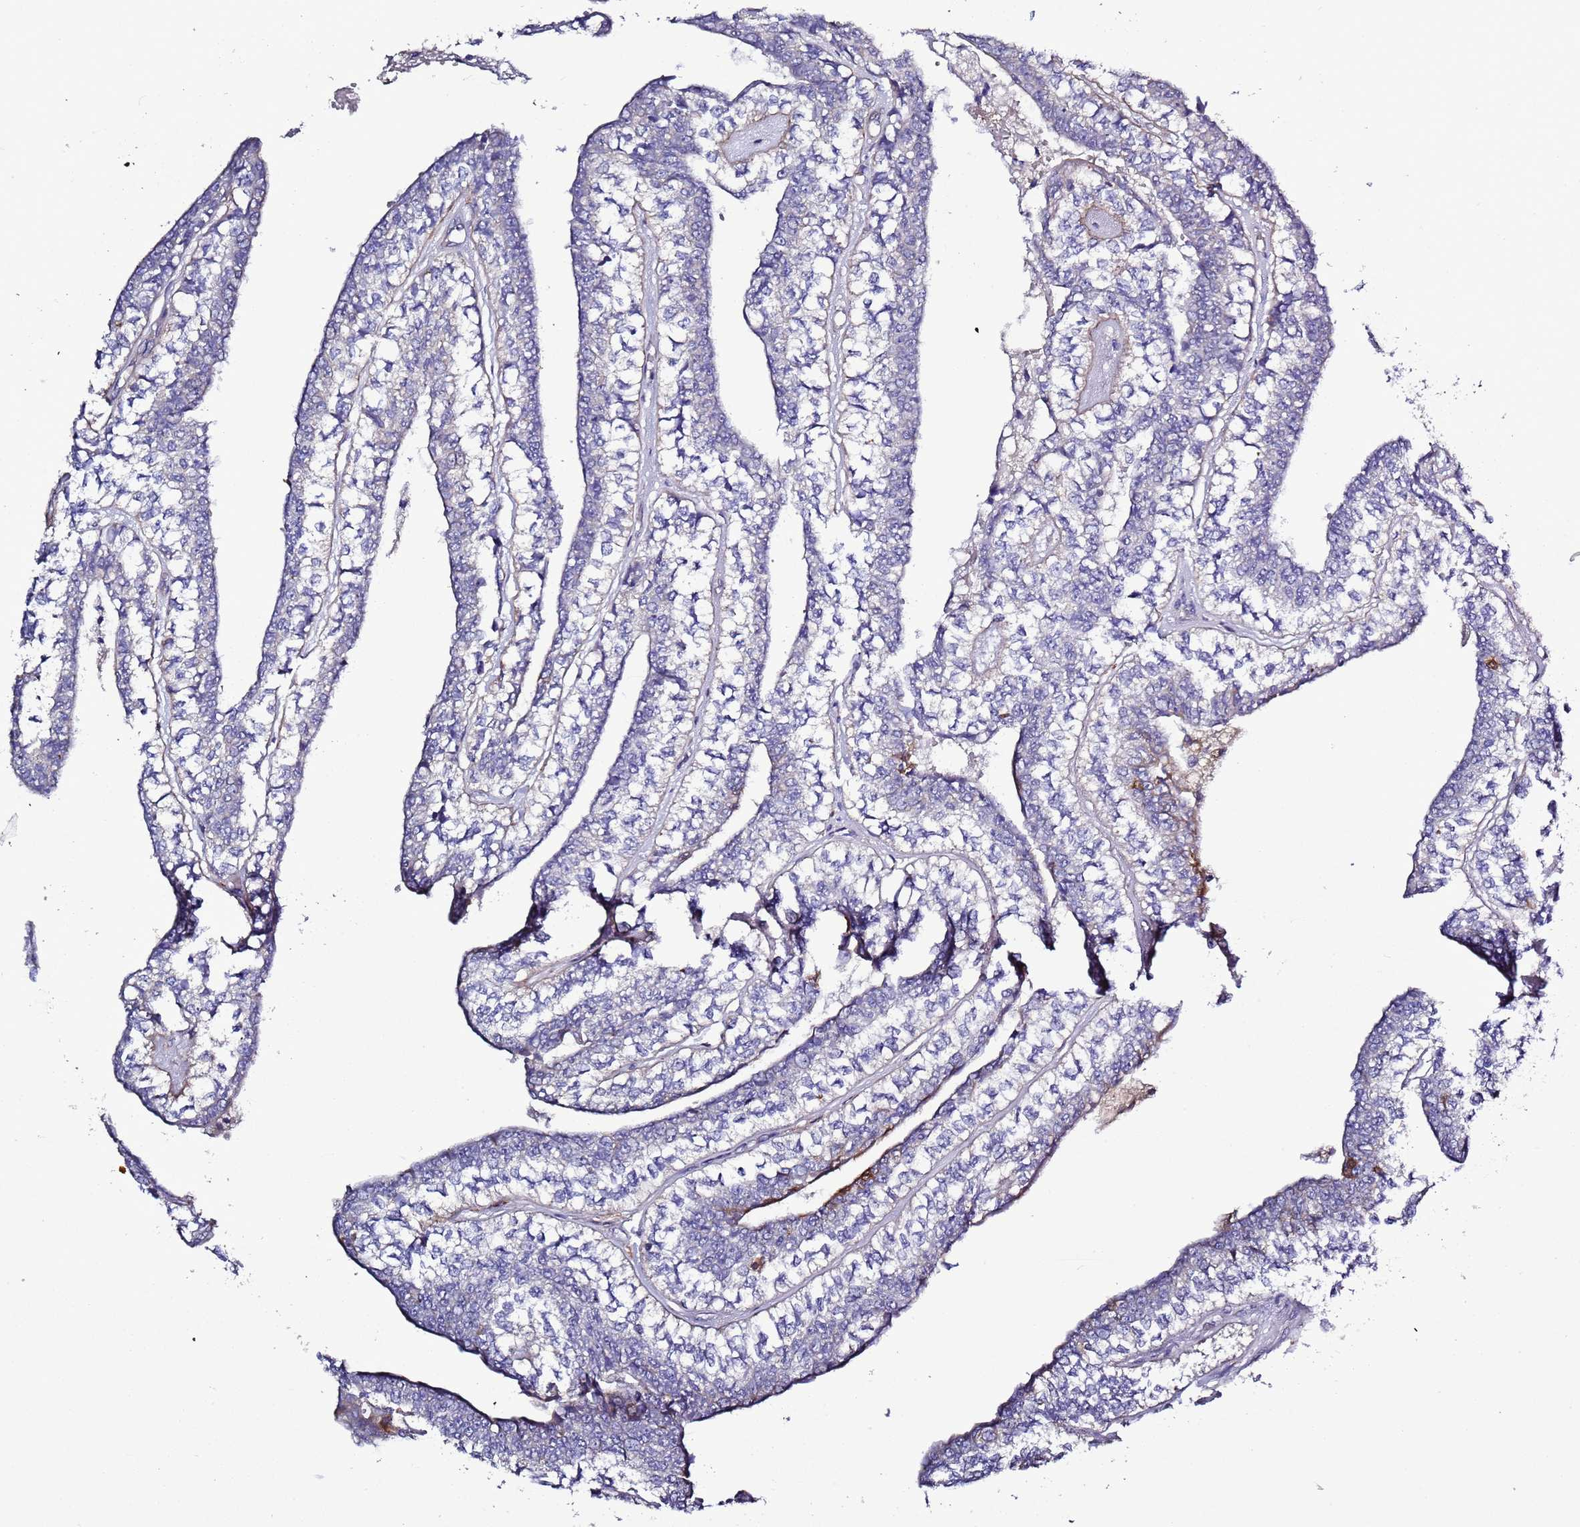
{"staining": {"intensity": "negative", "quantity": "none", "location": "none"}, "tissue": "head and neck cancer", "cell_type": "Tumor cells", "image_type": "cancer", "snomed": [{"axis": "morphology", "description": "Adenocarcinoma, NOS"}, {"axis": "topography", "description": "Head-Neck"}], "caption": "High magnification brightfield microscopy of head and neck adenocarcinoma stained with DAB (3,3'-diaminobenzidine) (brown) and counterstained with hematoxylin (blue): tumor cells show no significant expression. (Immunohistochemistry (ihc), brightfield microscopy, high magnification).", "gene": "SPCS1", "patient": {"sex": "female", "age": 73}}